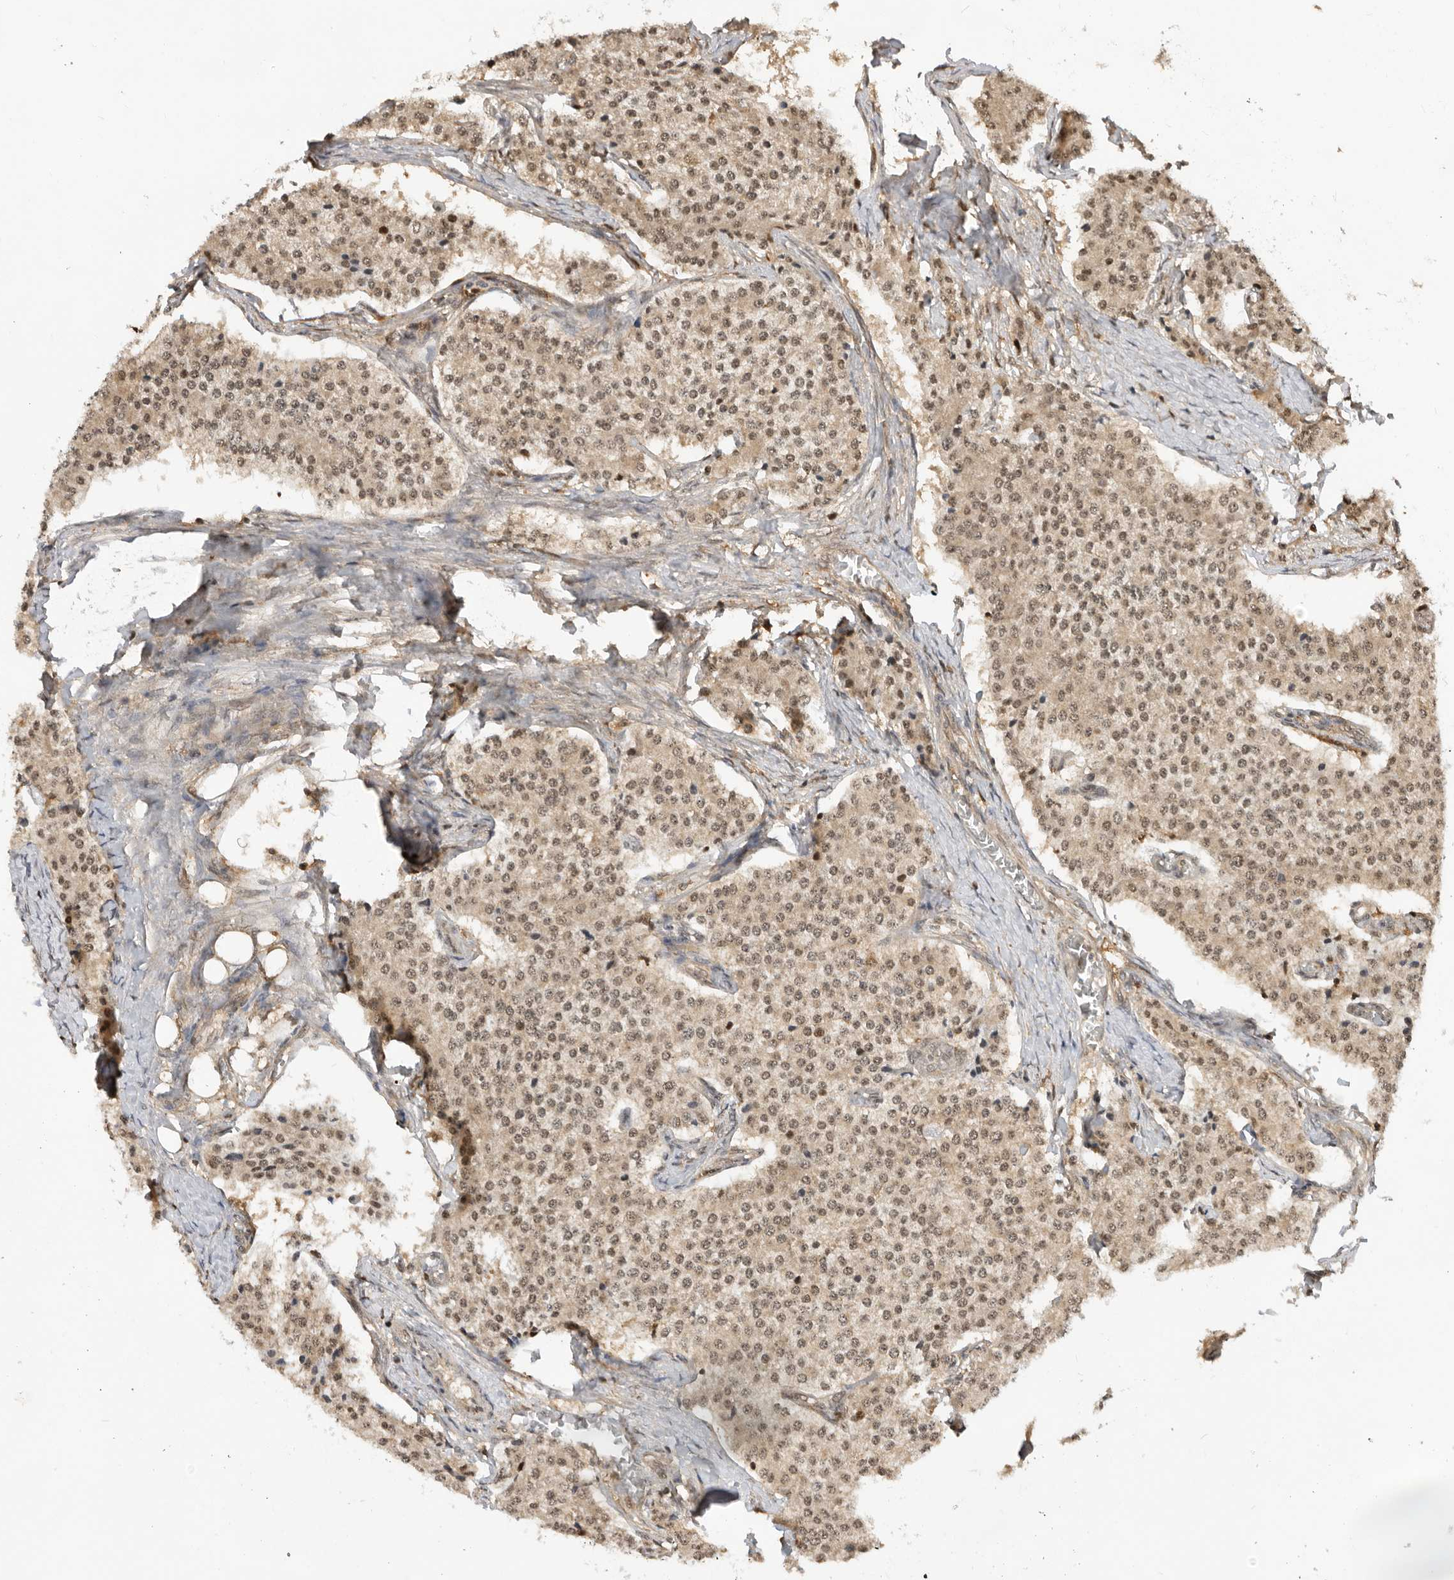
{"staining": {"intensity": "moderate", "quantity": ">75%", "location": "cytoplasmic/membranous,nuclear"}, "tissue": "carcinoid", "cell_type": "Tumor cells", "image_type": "cancer", "snomed": [{"axis": "morphology", "description": "Carcinoid, malignant, NOS"}, {"axis": "topography", "description": "Colon"}], "caption": "Carcinoid (malignant) stained with a brown dye shows moderate cytoplasmic/membranous and nuclear positive expression in approximately >75% of tumor cells.", "gene": "ADPRS", "patient": {"sex": "female", "age": 52}}